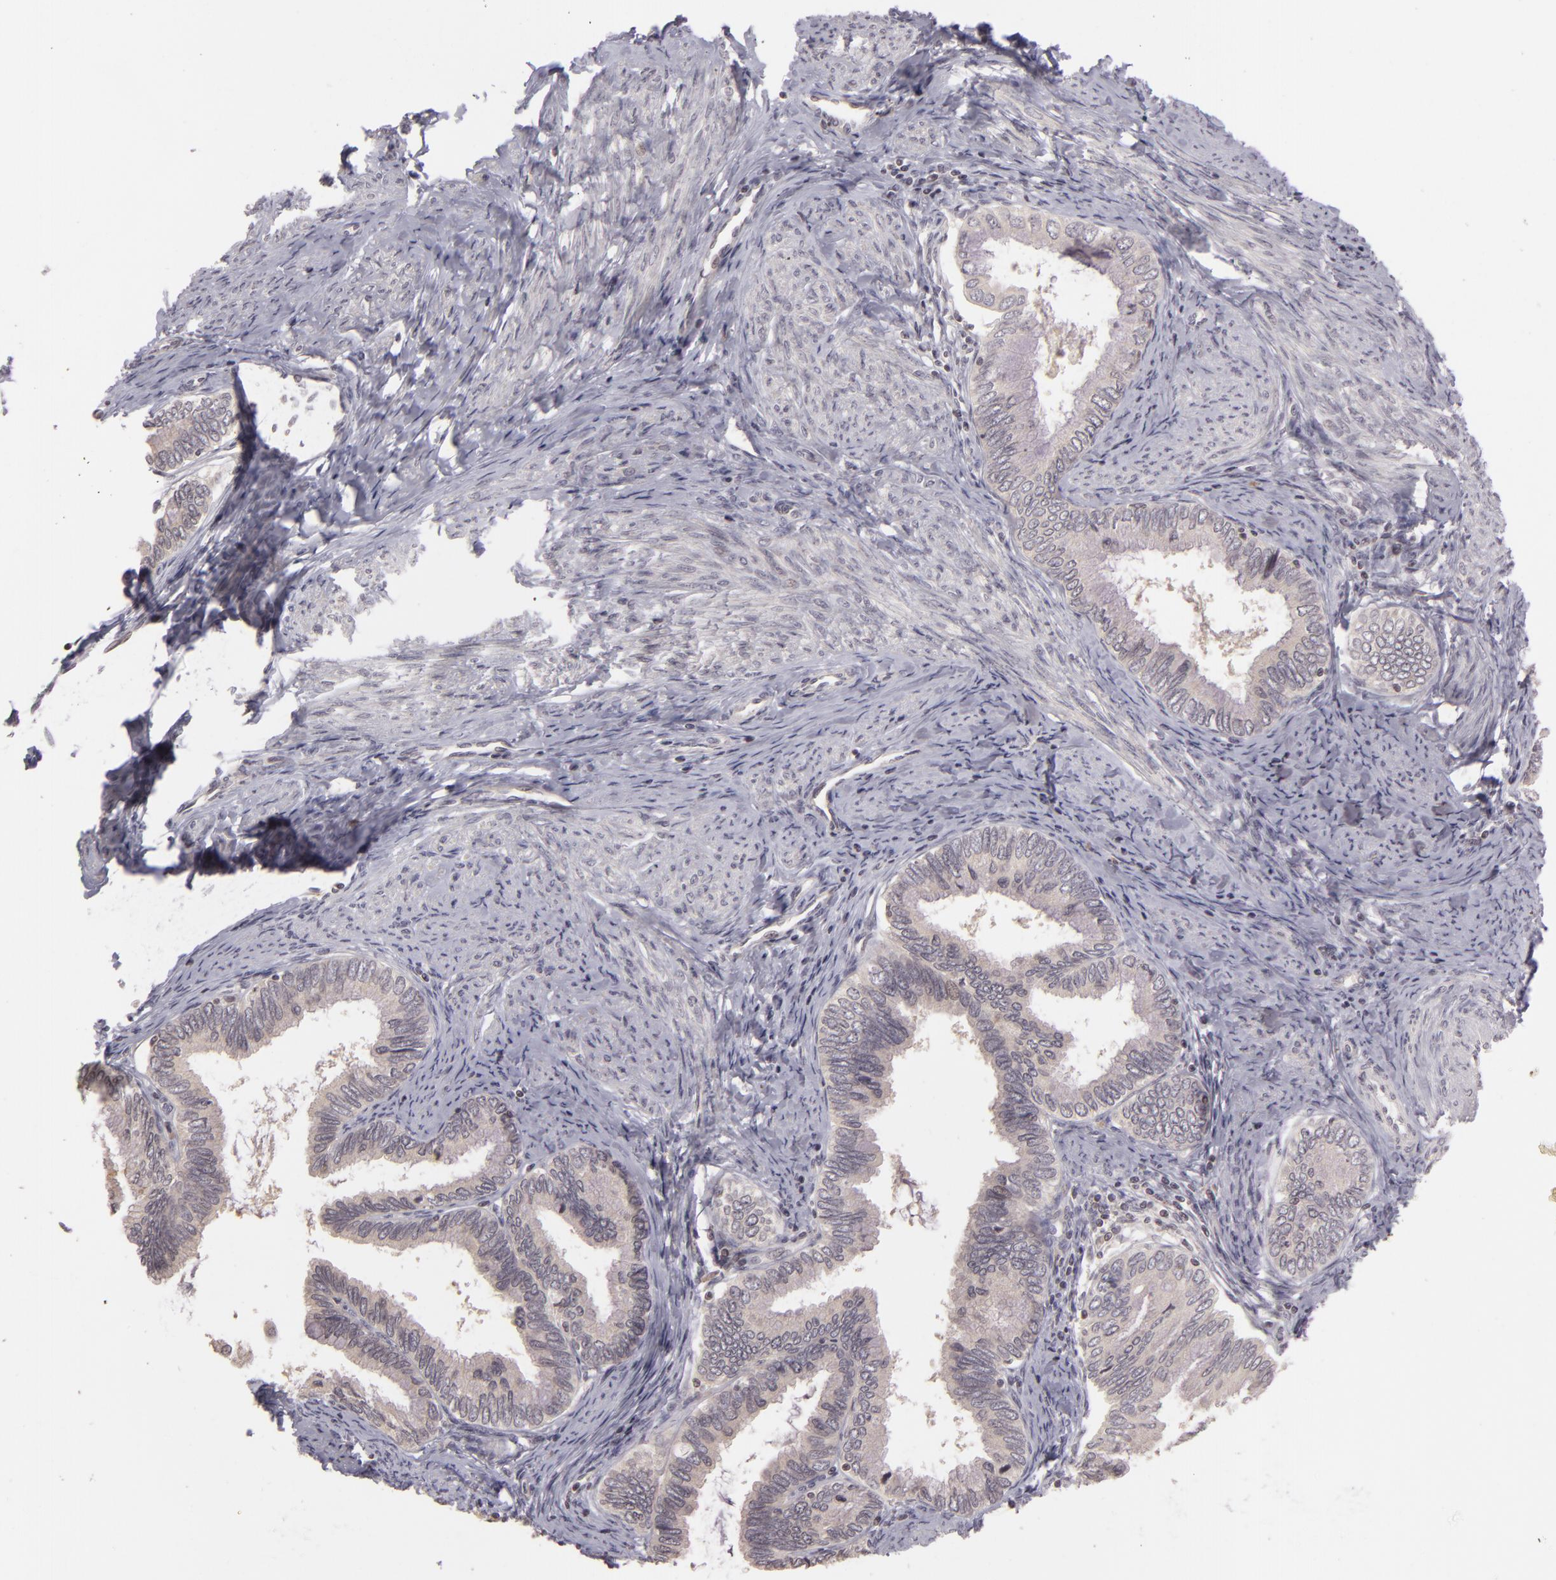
{"staining": {"intensity": "negative", "quantity": "none", "location": "none"}, "tissue": "cervical cancer", "cell_type": "Tumor cells", "image_type": "cancer", "snomed": [{"axis": "morphology", "description": "Adenocarcinoma, NOS"}, {"axis": "topography", "description": "Cervix"}], "caption": "The image reveals no staining of tumor cells in adenocarcinoma (cervical).", "gene": "AKAP6", "patient": {"sex": "female", "age": 49}}